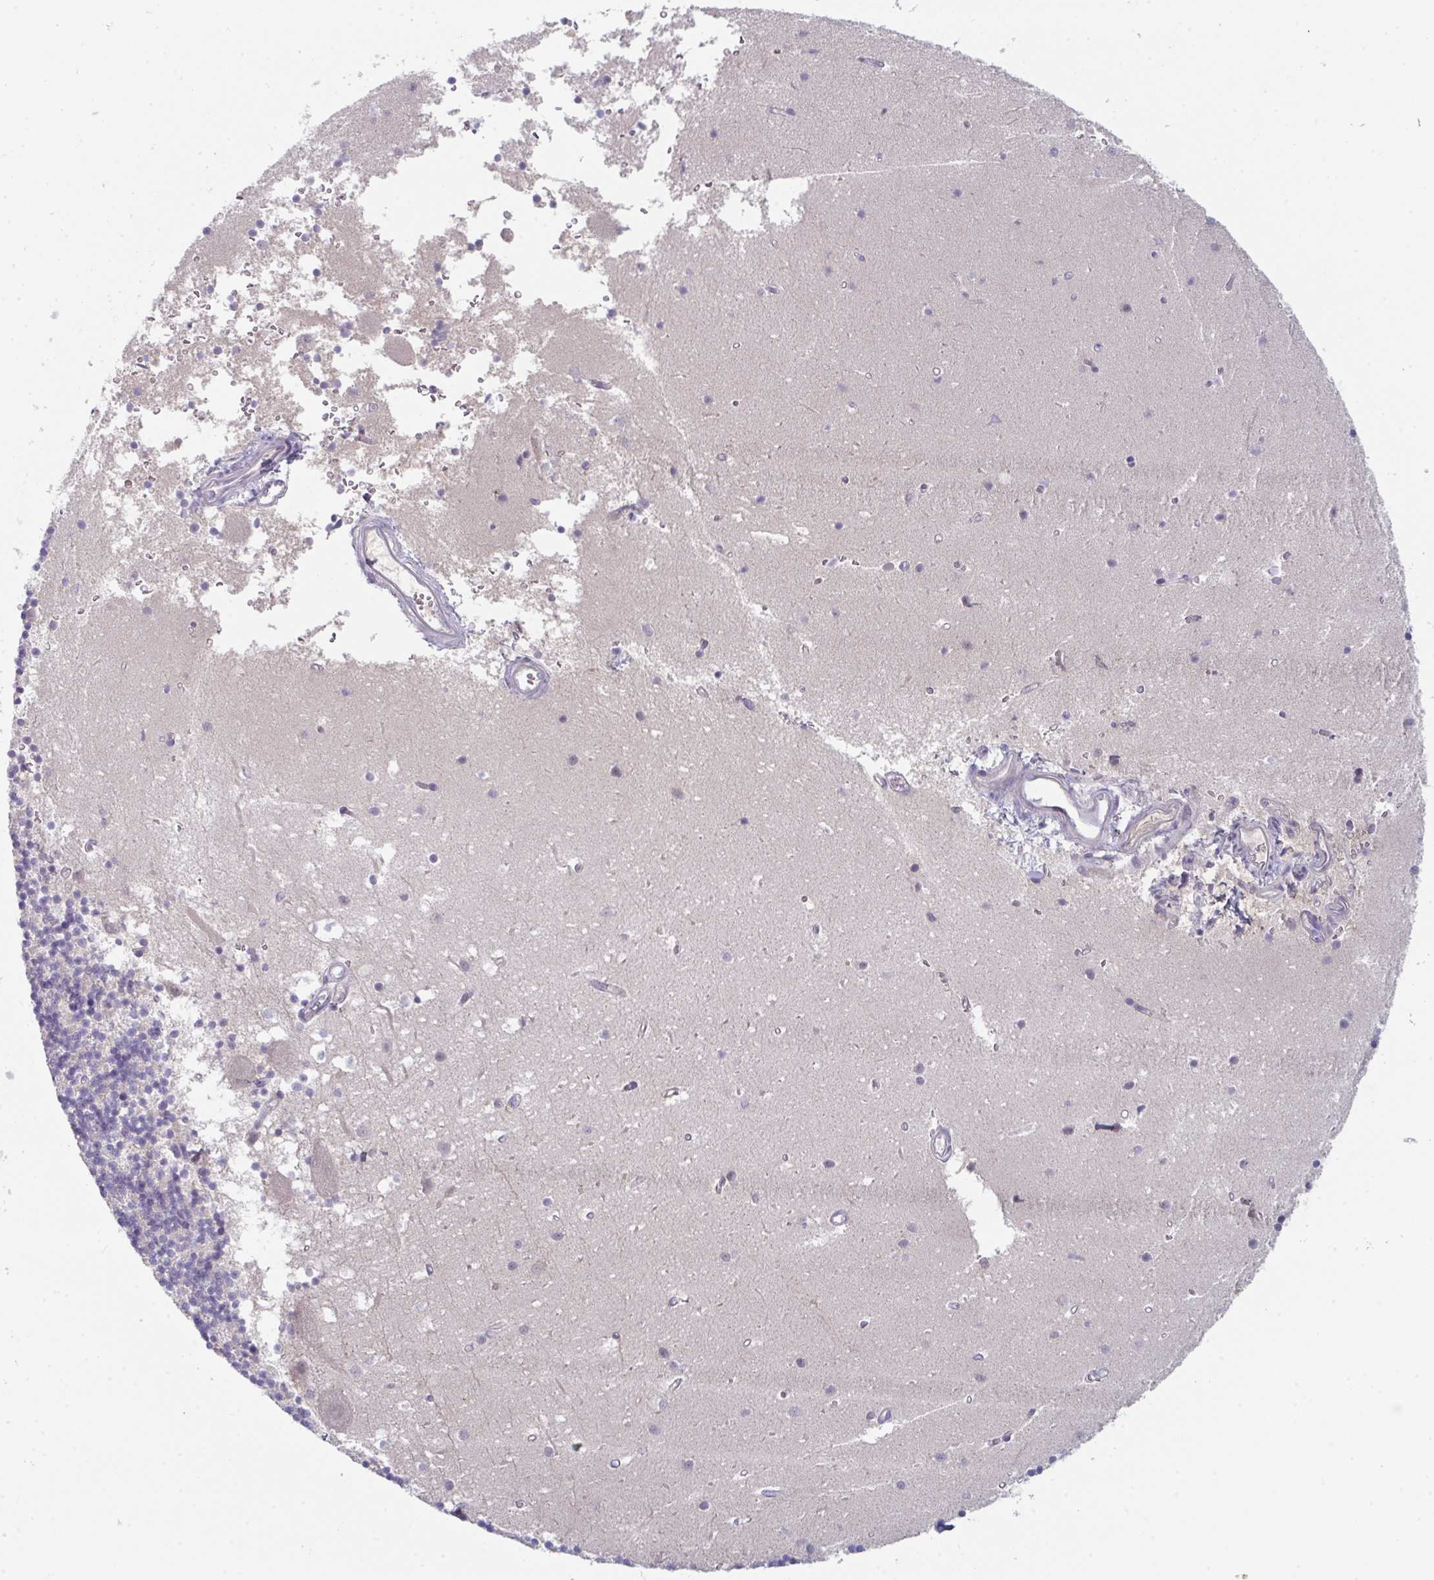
{"staining": {"intensity": "negative", "quantity": "none", "location": "none"}, "tissue": "cerebellum", "cell_type": "Cells in granular layer", "image_type": "normal", "snomed": [{"axis": "morphology", "description": "Normal tissue, NOS"}, {"axis": "topography", "description": "Cerebellum"}], "caption": "Human cerebellum stained for a protein using immunohistochemistry (IHC) exhibits no expression in cells in granular layer.", "gene": "HGFAC", "patient": {"sex": "male", "age": 54}}